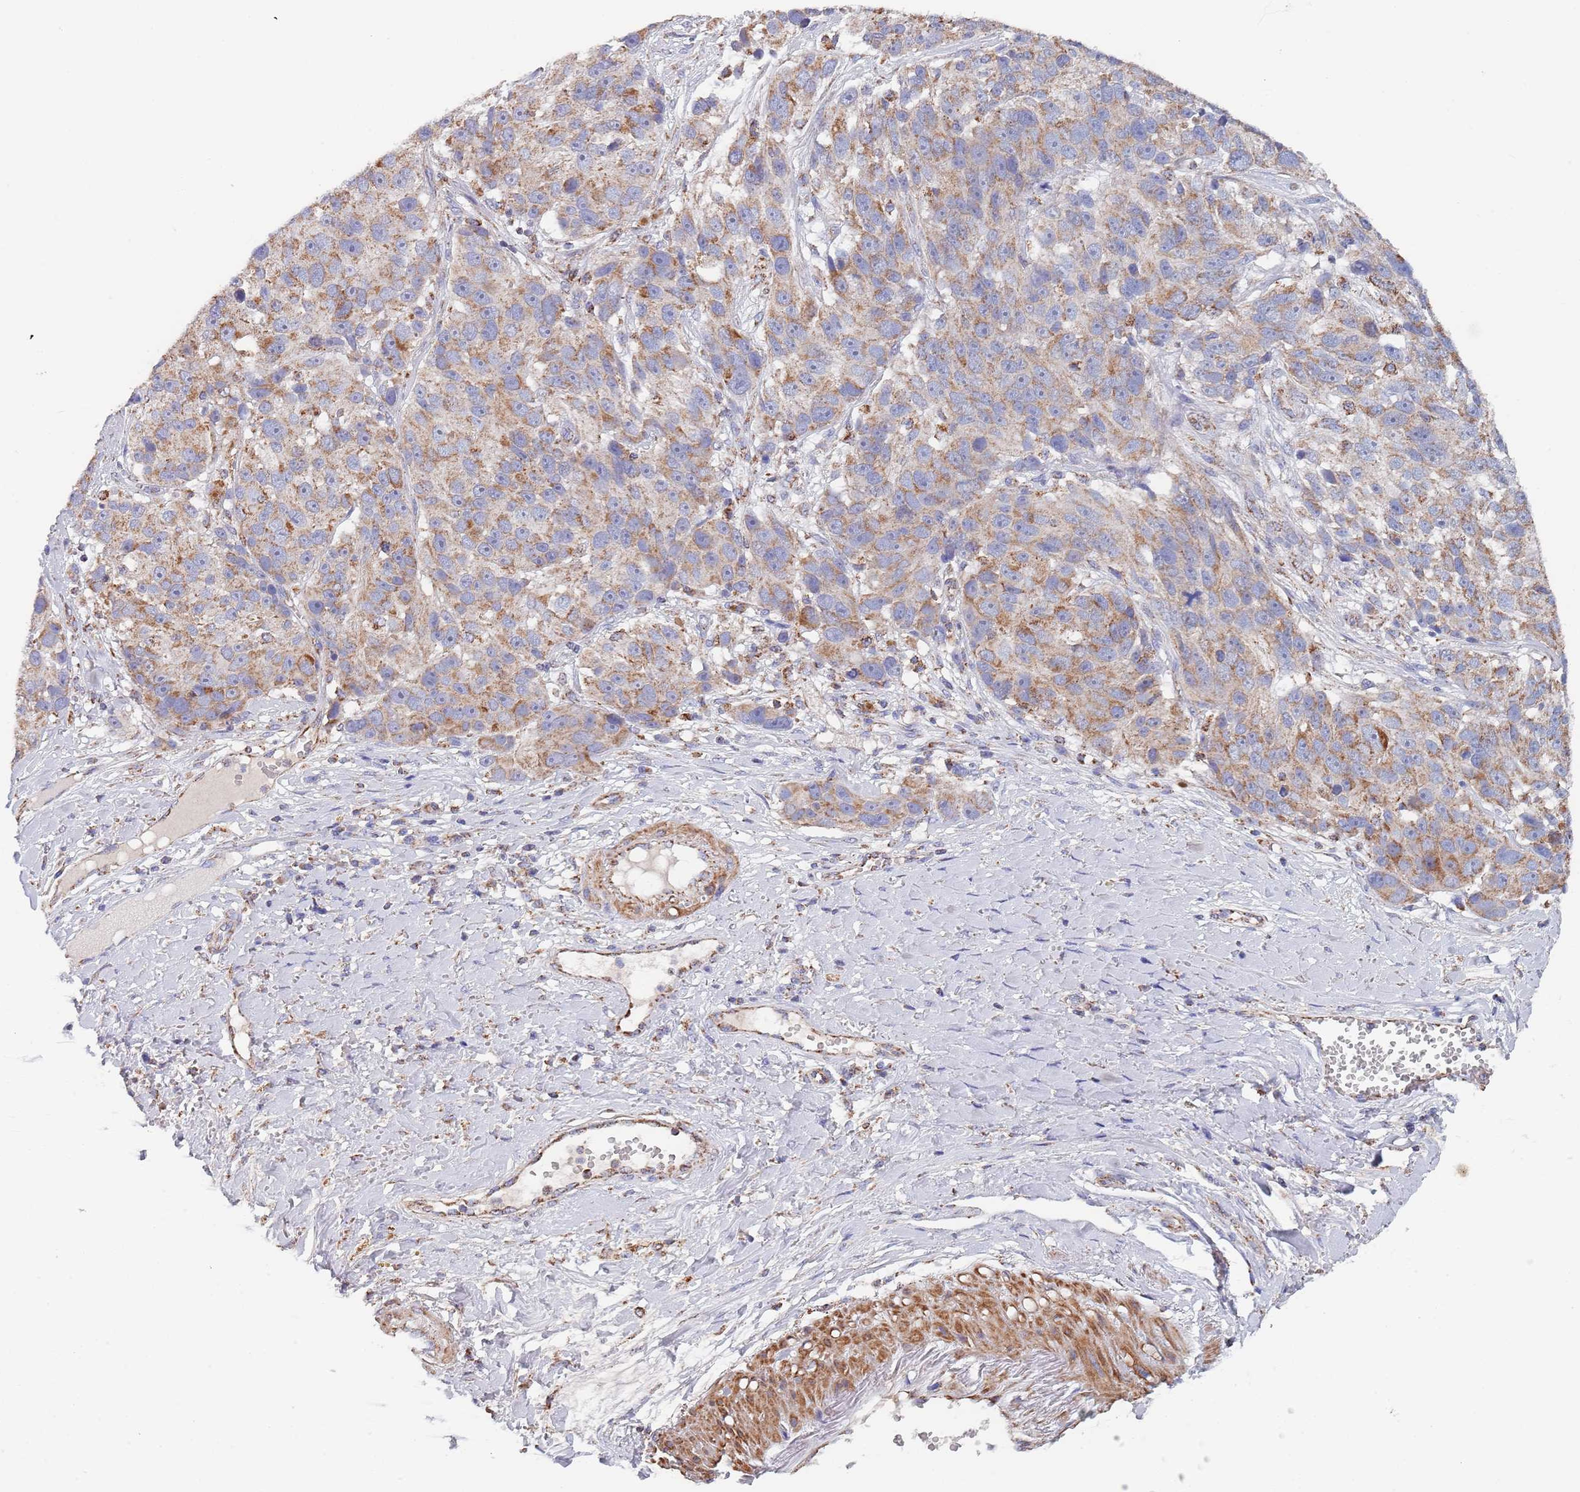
{"staining": {"intensity": "moderate", "quantity": ">75%", "location": "cytoplasmic/membranous"}, "tissue": "melanoma", "cell_type": "Tumor cells", "image_type": "cancer", "snomed": [{"axis": "morphology", "description": "Malignant melanoma, NOS"}, {"axis": "topography", "description": "Skin"}], "caption": "DAB immunohistochemical staining of human malignant melanoma displays moderate cytoplasmic/membranous protein positivity in about >75% of tumor cells. The staining is performed using DAB (3,3'-diaminobenzidine) brown chromogen to label protein expression. The nuclei are counter-stained blue using hematoxylin.", "gene": "PGP", "patient": {"sex": "male", "age": 84}}